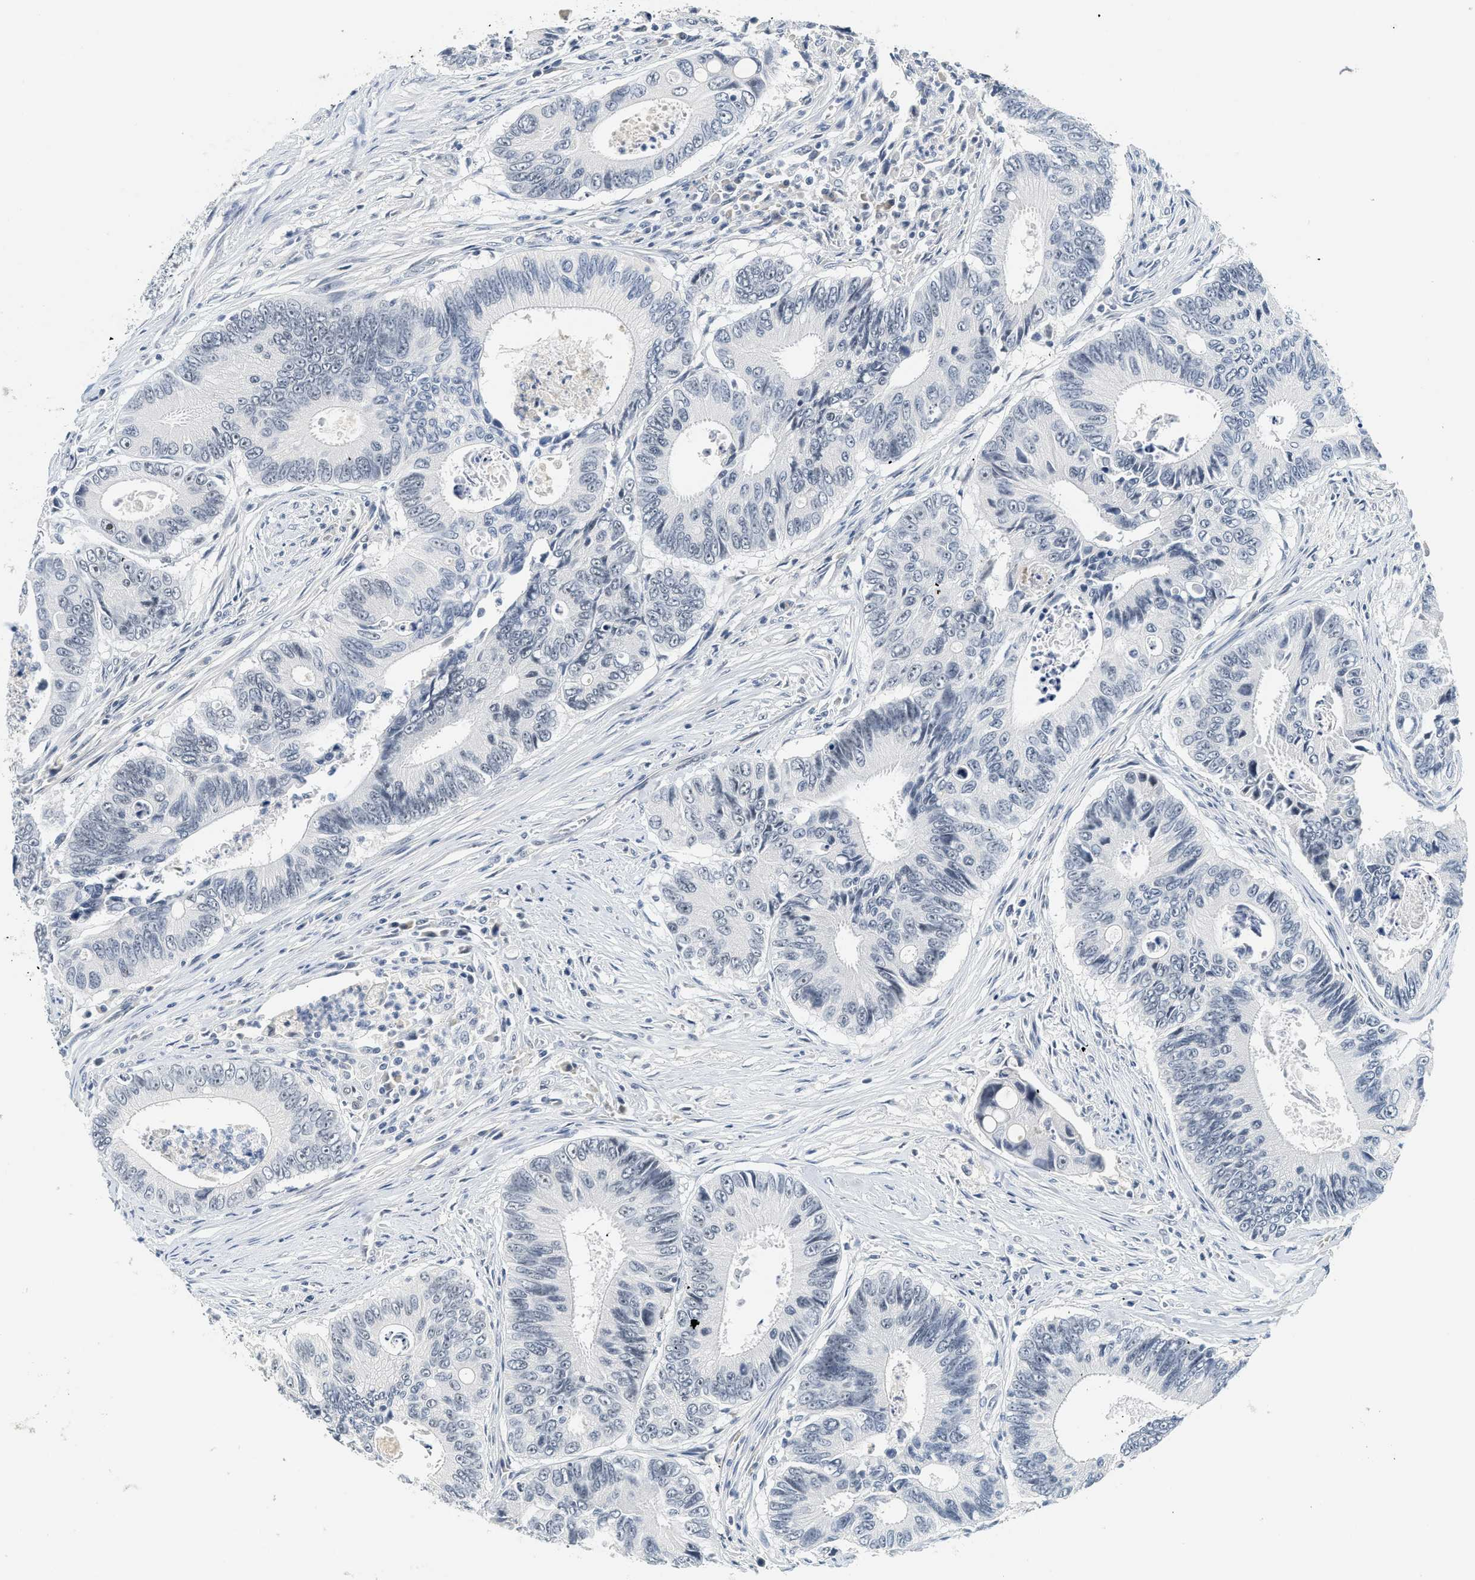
{"staining": {"intensity": "negative", "quantity": "none", "location": "none"}, "tissue": "colorectal cancer", "cell_type": "Tumor cells", "image_type": "cancer", "snomed": [{"axis": "morphology", "description": "Inflammation, NOS"}, {"axis": "morphology", "description": "Adenocarcinoma, NOS"}, {"axis": "topography", "description": "Colon"}], "caption": "Immunohistochemistry (IHC) photomicrograph of human colorectal adenocarcinoma stained for a protein (brown), which reveals no staining in tumor cells.", "gene": "MZF1", "patient": {"sex": "male", "age": 72}}